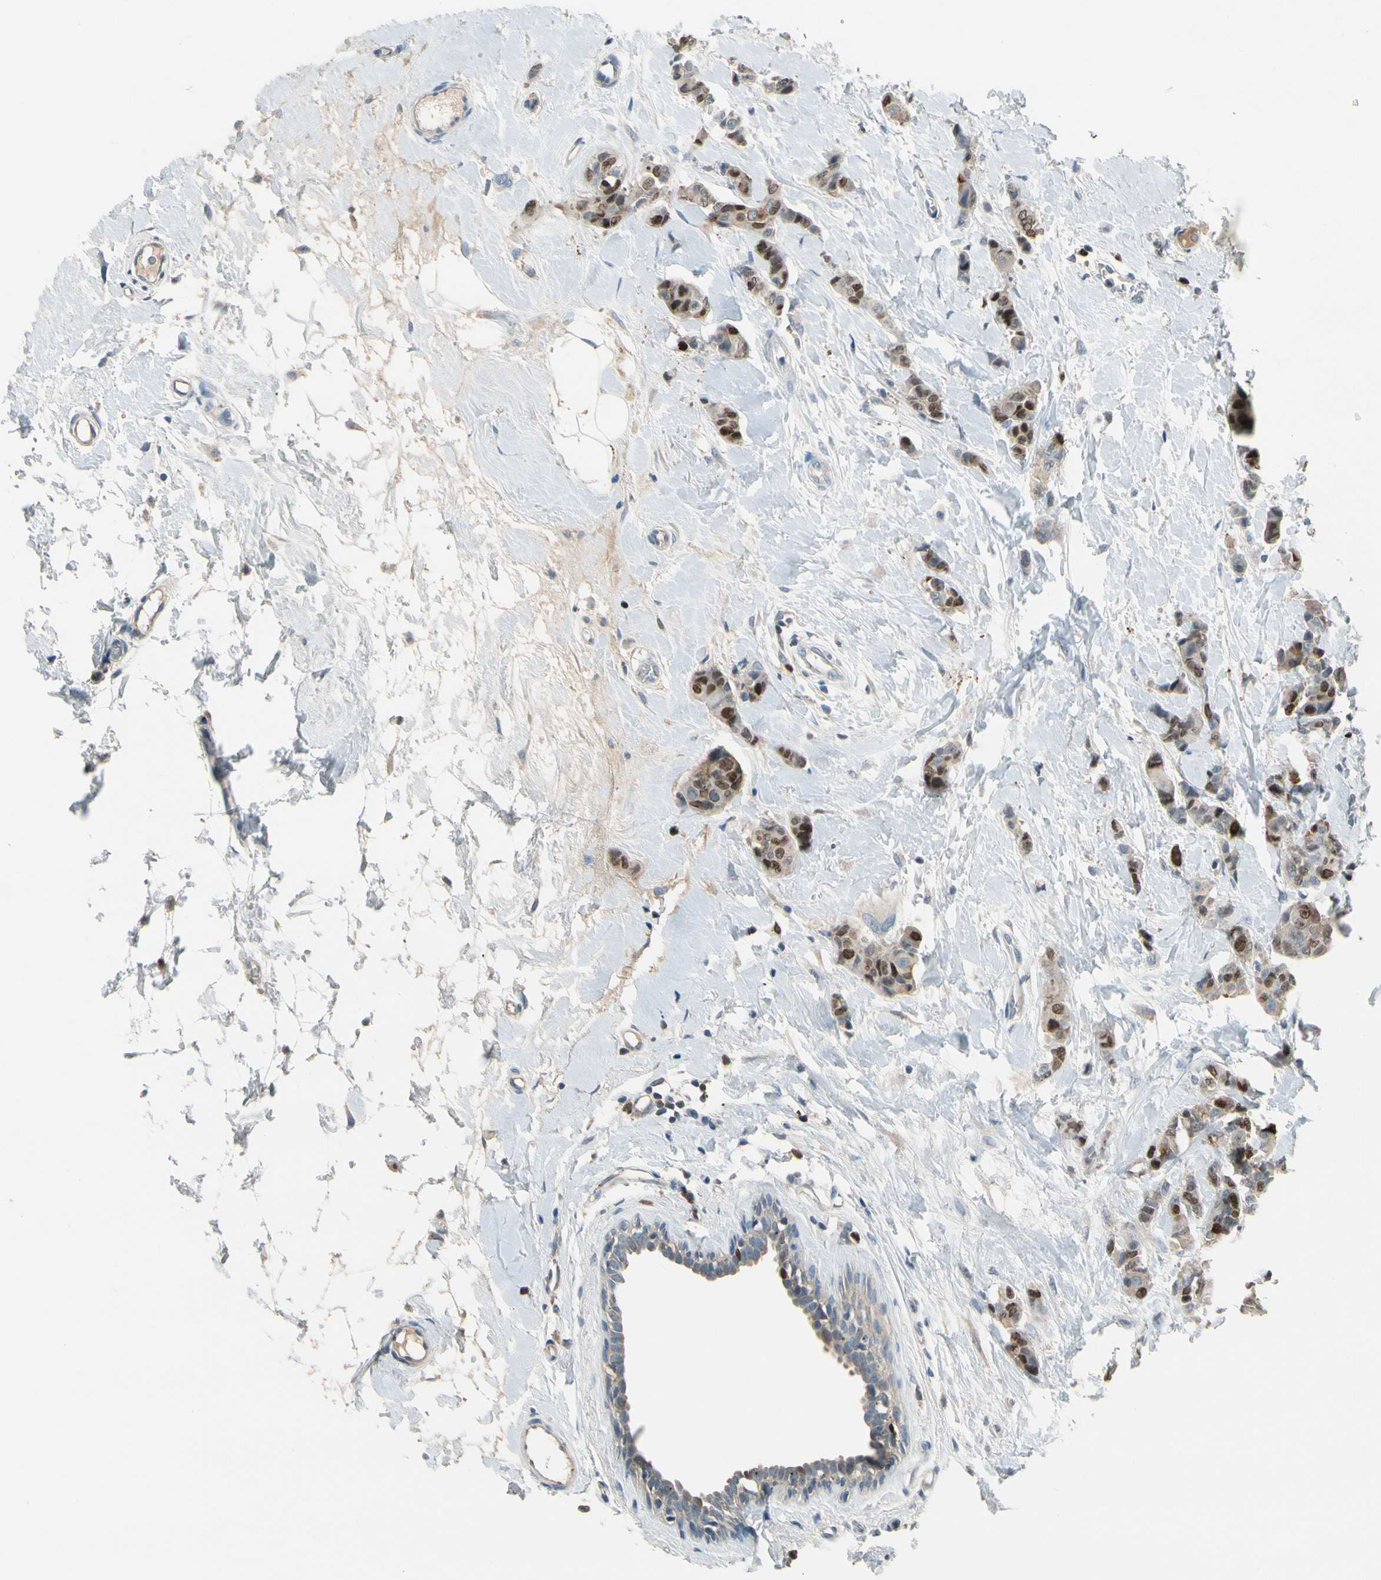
{"staining": {"intensity": "strong", "quantity": "25%-75%", "location": "nuclear"}, "tissue": "breast cancer", "cell_type": "Tumor cells", "image_type": "cancer", "snomed": [{"axis": "morphology", "description": "Normal tissue, NOS"}, {"axis": "morphology", "description": "Duct carcinoma"}, {"axis": "topography", "description": "Breast"}], "caption": "This photomicrograph reveals immunohistochemistry (IHC) staining of breast intraductal carcinoma, with high strong nuclear expression in about 25%-75% of tumor cells.", "gene": "ZKSCAN4", "patient": {"sex": "female", "age": 40}}